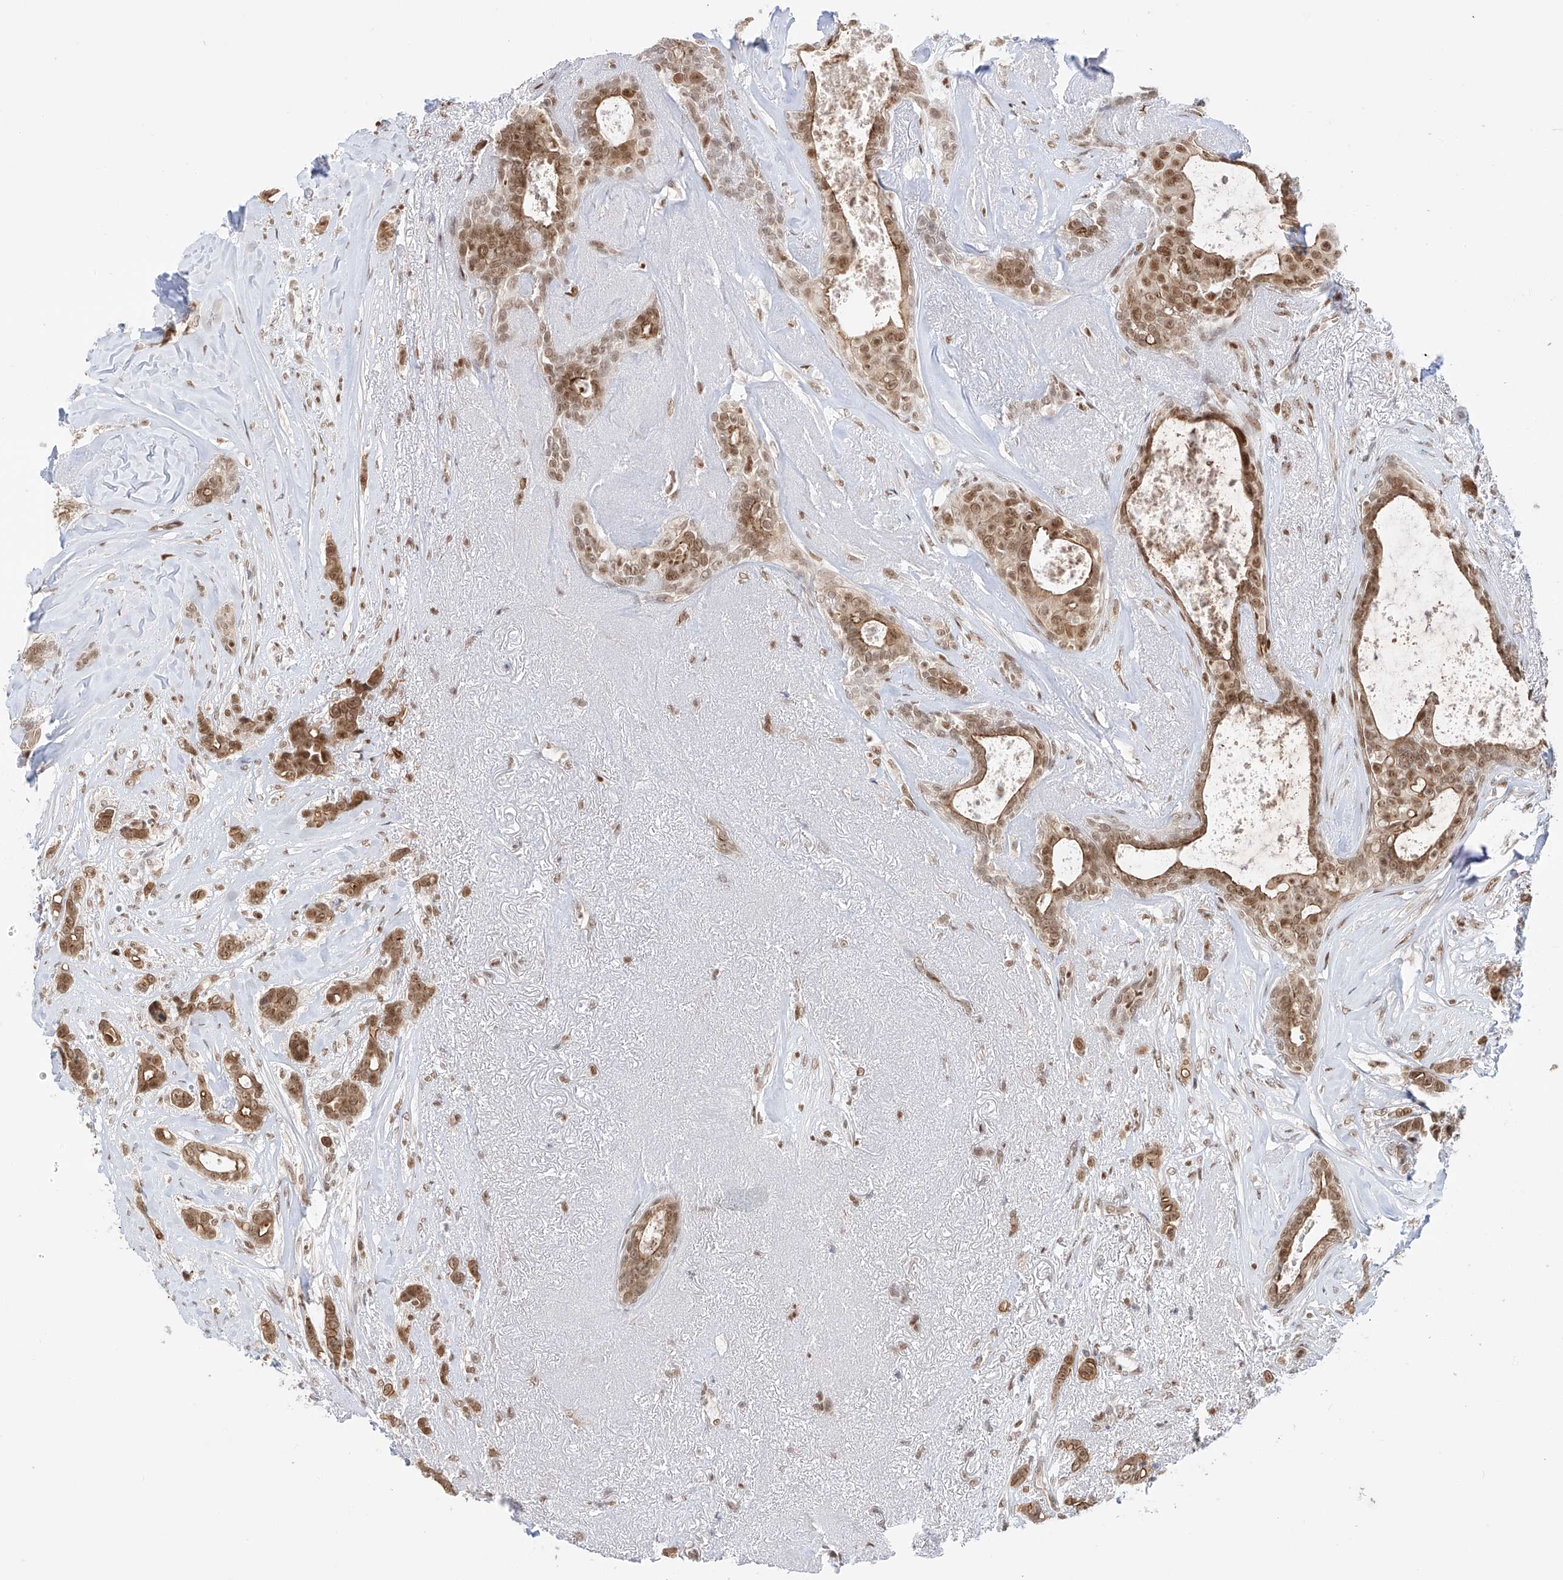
{"staining": {"intensity": "moderate", "quantity": ">75%", "location": "cytoplasmic/membranous,nuclear"}, "tissue": "breast cancer", "cell_type": "Tumor cells", "image_type": "cancer", "snomed": [{"axis": "morphology", "description": "Lobular carcinoma"}, {"axis": "topography", "description": "Breast"}], "caption": "Protein expression analysis of breast cancer demonstrates moderate cytoplasmic/membranous and nuclear expression in about >75% of tumor cells.", "gene": "POGK", "patient": {"sex": "female", "age": 51}}